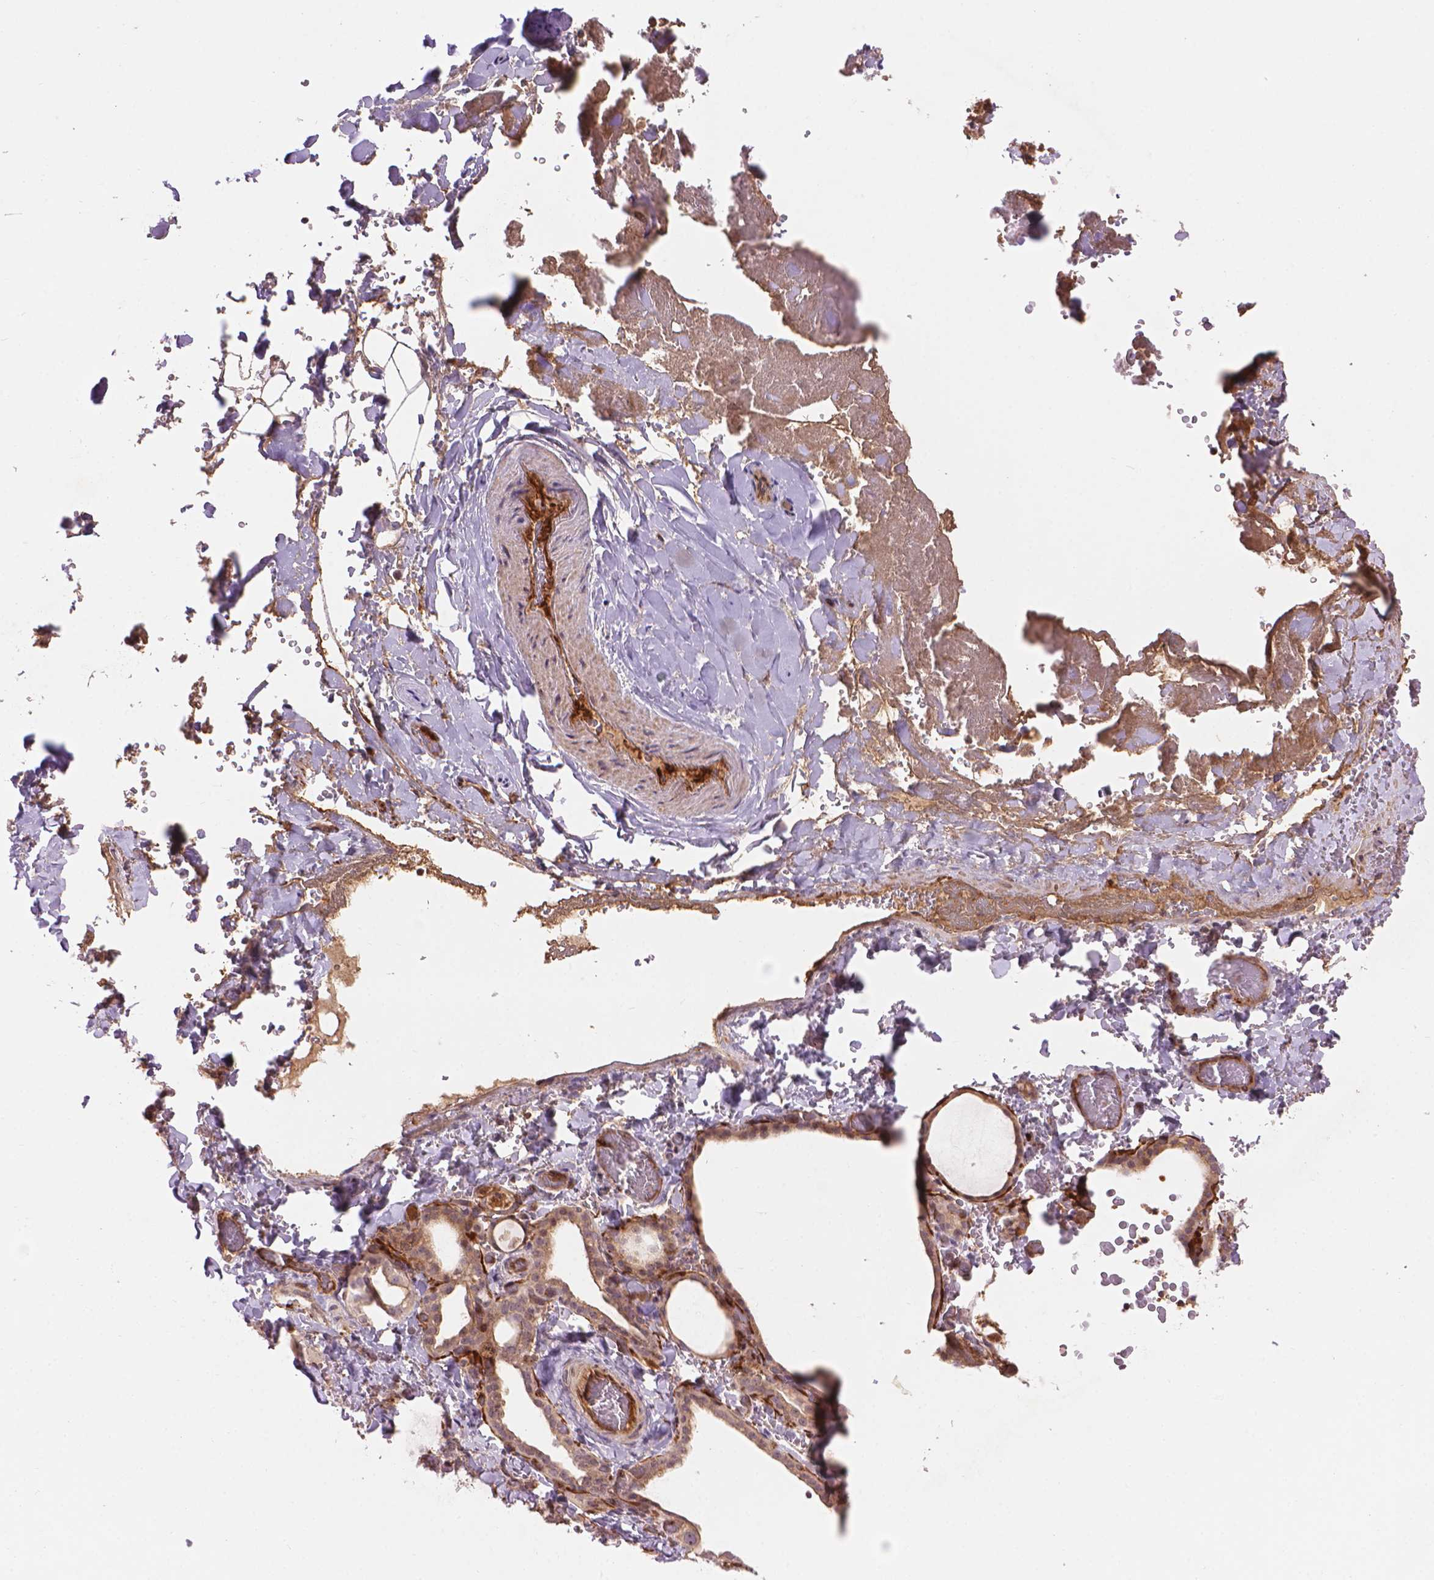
{"staining": {"intensity": "weak", "quantity": "25%-75%", "location": "cytoplasmic/membranous,nuclear"}, "tissue": "thyroid gland", "cell_type": "Glandular cells", "image_type": "normal", "snomed": [{"axis": "morphology", "description": "Normal tissue, NOS"}, {"axis": "topography", "description": "Thyroid gland"}], "caption": "Immunohistochemistry (IHC) image of benign thyroid gland: human thyroid gland stained using IHC exhibits low levels of weak protein expression localized specifically in the cytoplasmic/membranous,nuclear of glandular cells, appearing as a cytoplasmic/membranous,nuclear brown color.", "gene": "SMC2", "patient": {"sex": "female", "age": 22}}